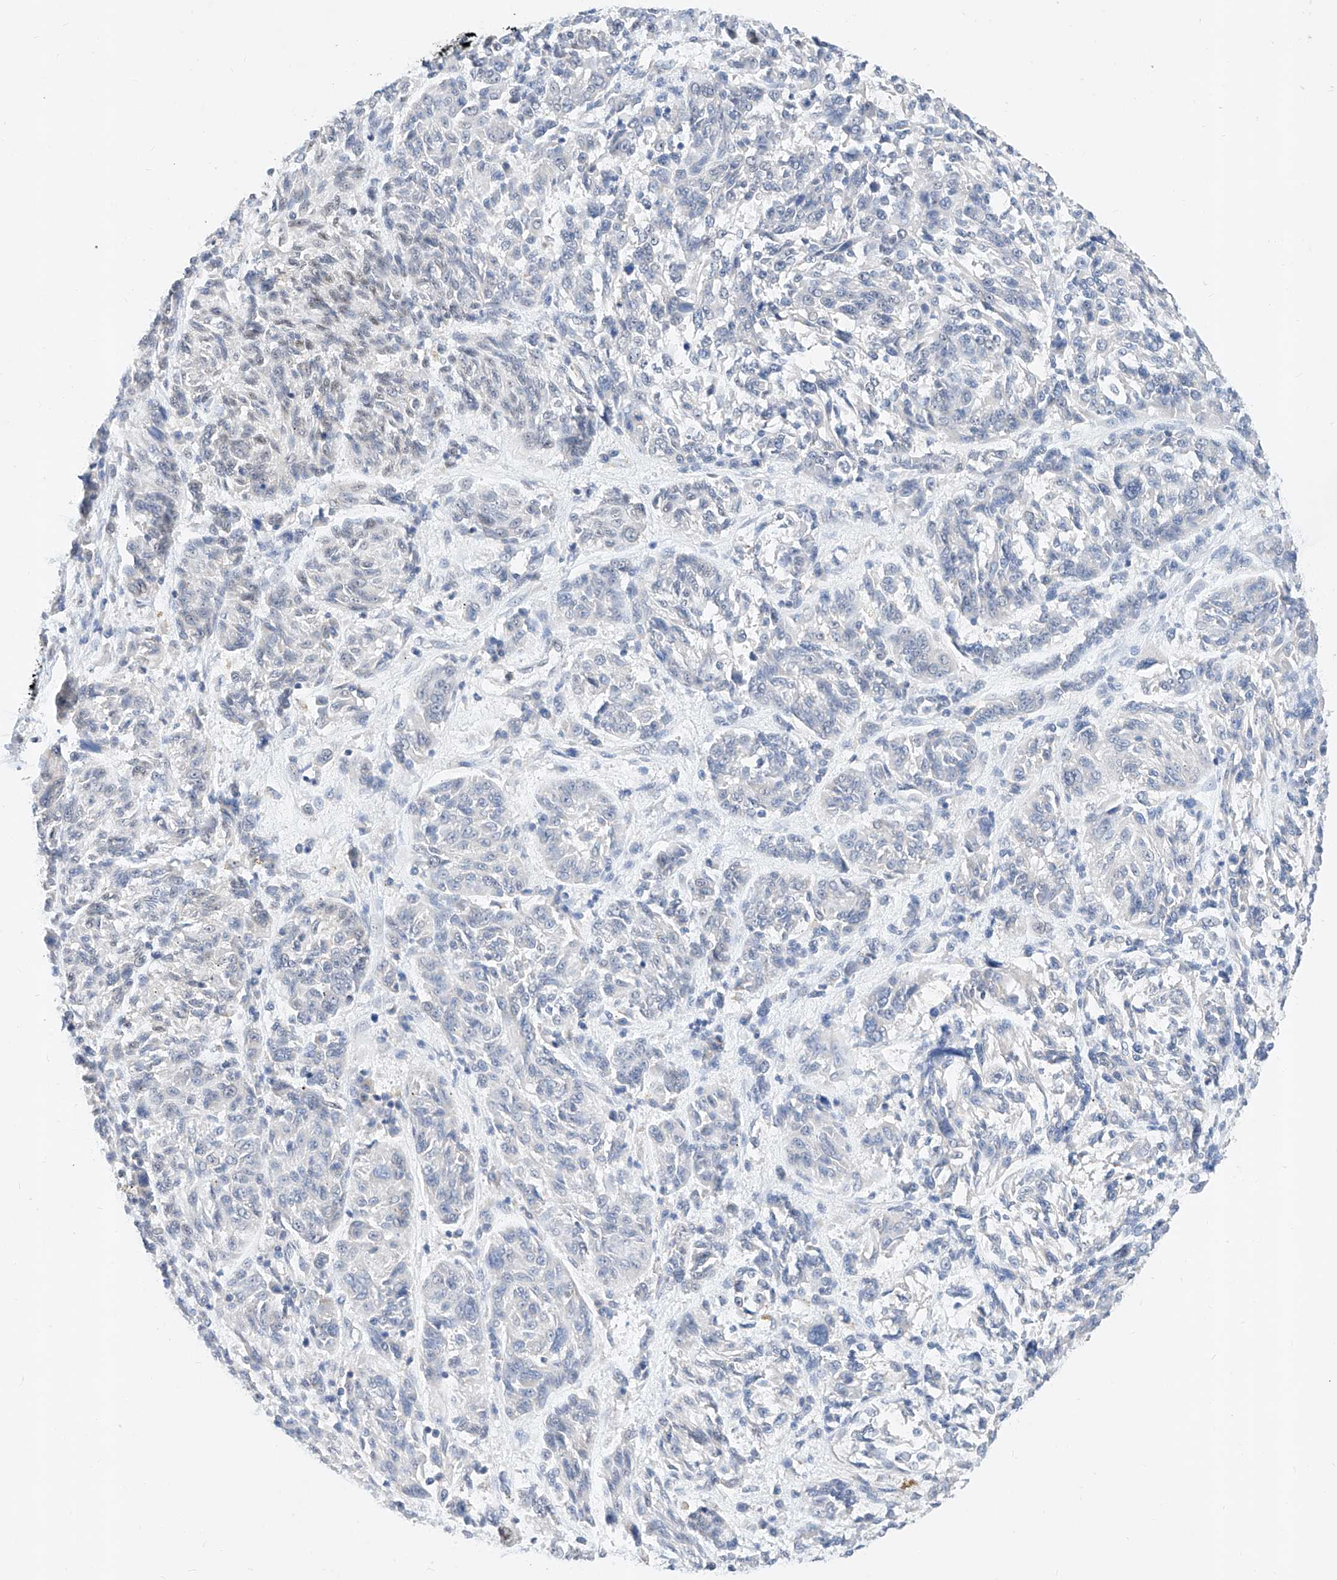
{"staining": {"intensity": "negative", "quantity": "none", "location": "none"}, "tissue": "melanoma", "cell_type": "Tumor cells", "image_type": "cancer", "snomed": [{"axis": "morphology", "description": "Malignant melanoma, NOS"}, {"axis": "topography", "description": "Skin"}], "caption": "Melanoma was stained to show a protein in brown. There is no significant positivity in tumor cells.", "gene": "KCNJ1", "patient": {"sex": "male", "age": 53}}